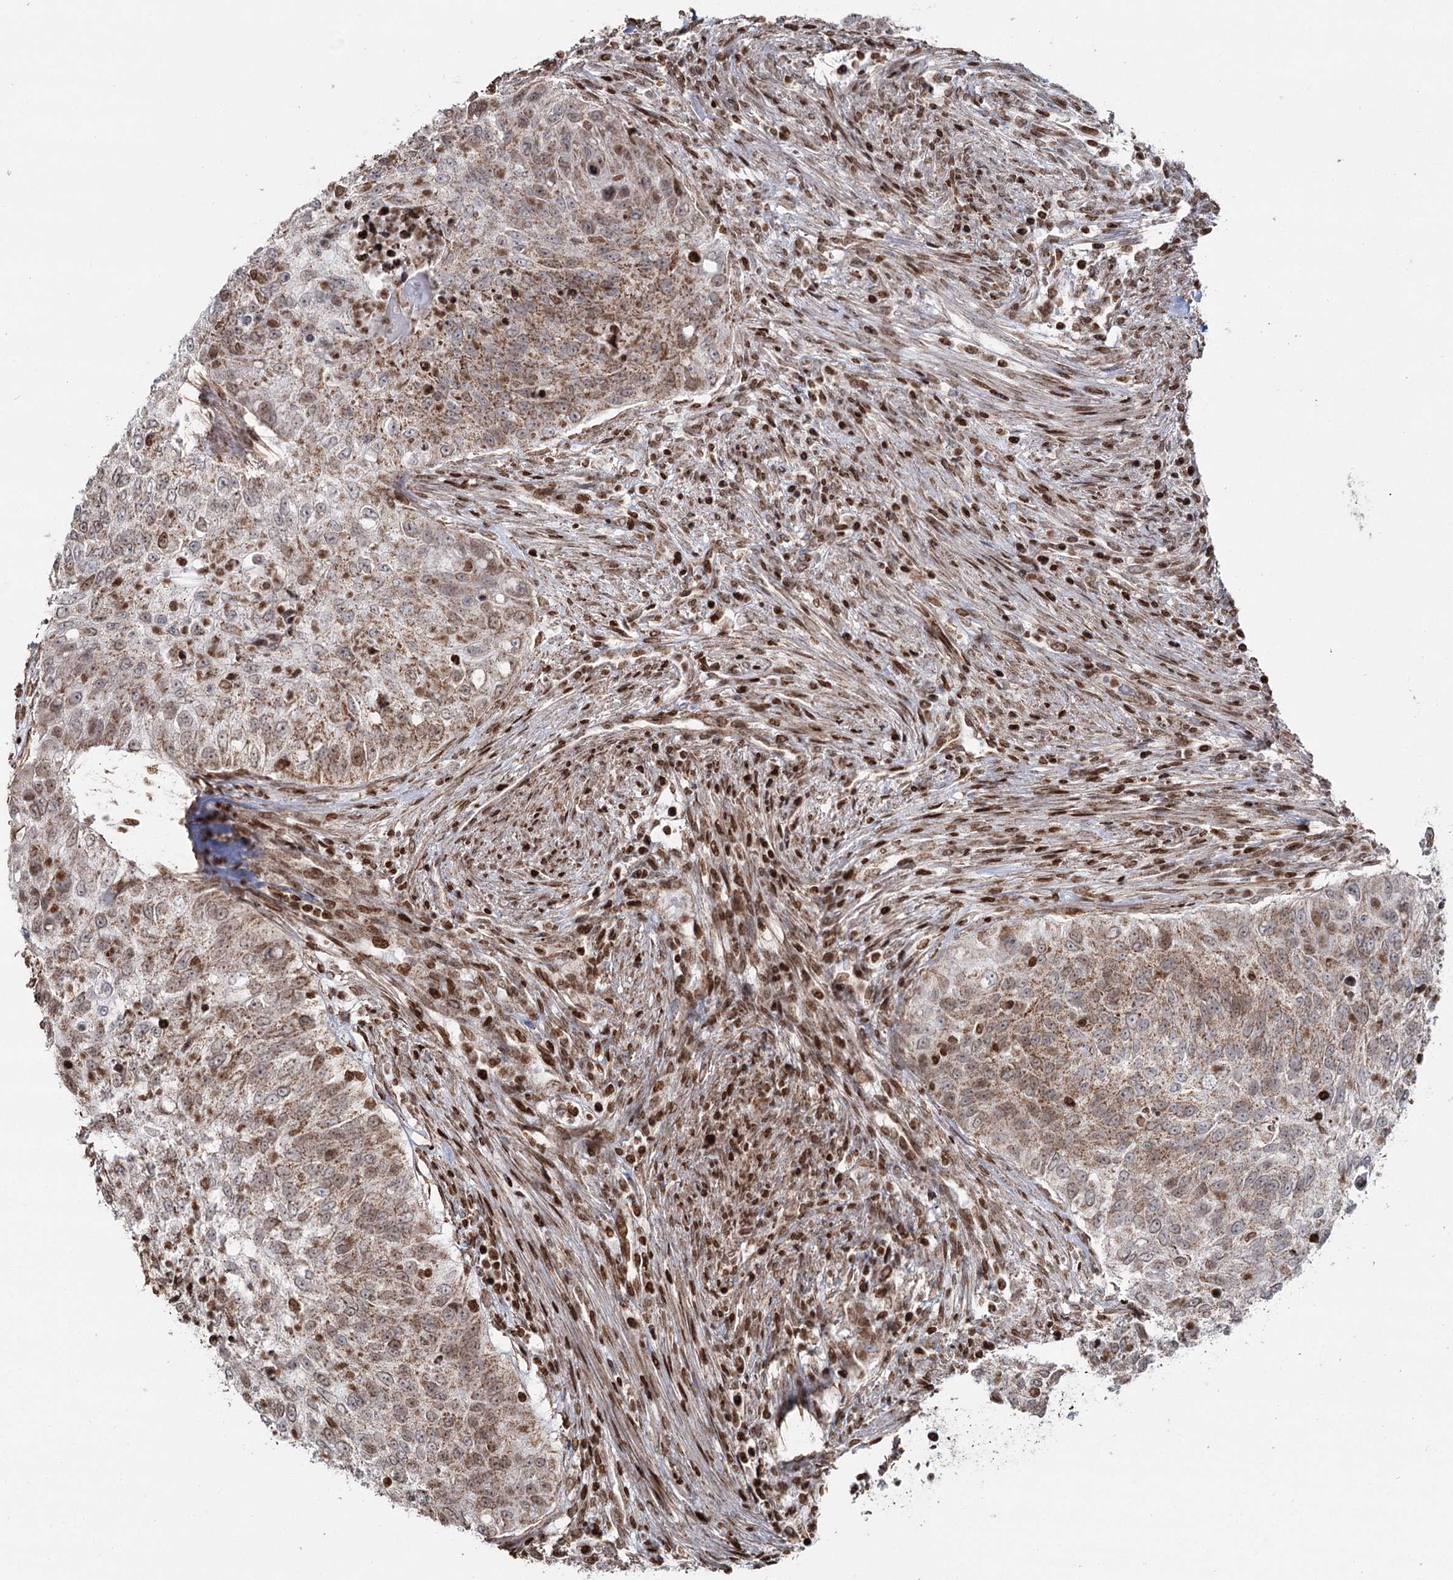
{"staining": {"intensity": "moderate", "quantity": ">75%", "location": "cytoplasmic/membranous,nuclear"}, "tissue": "urothelial cancer", "cell_type": "Tumor cells", "image_type": "cancer", "snomed": [{"axis": "morphology", "description": "Urothelial carcinoma, High grade"}, {"axis": "topography", "description": "Urinary bladder"}], "caption": "A histopathology image of urothelial cancer stained for a protein reveals moderate cytoplasmic/membranous and nuclear brown staining in tumor cells.", "gene": "PDHX", "patient": {"sex": "female", "age": 60}}